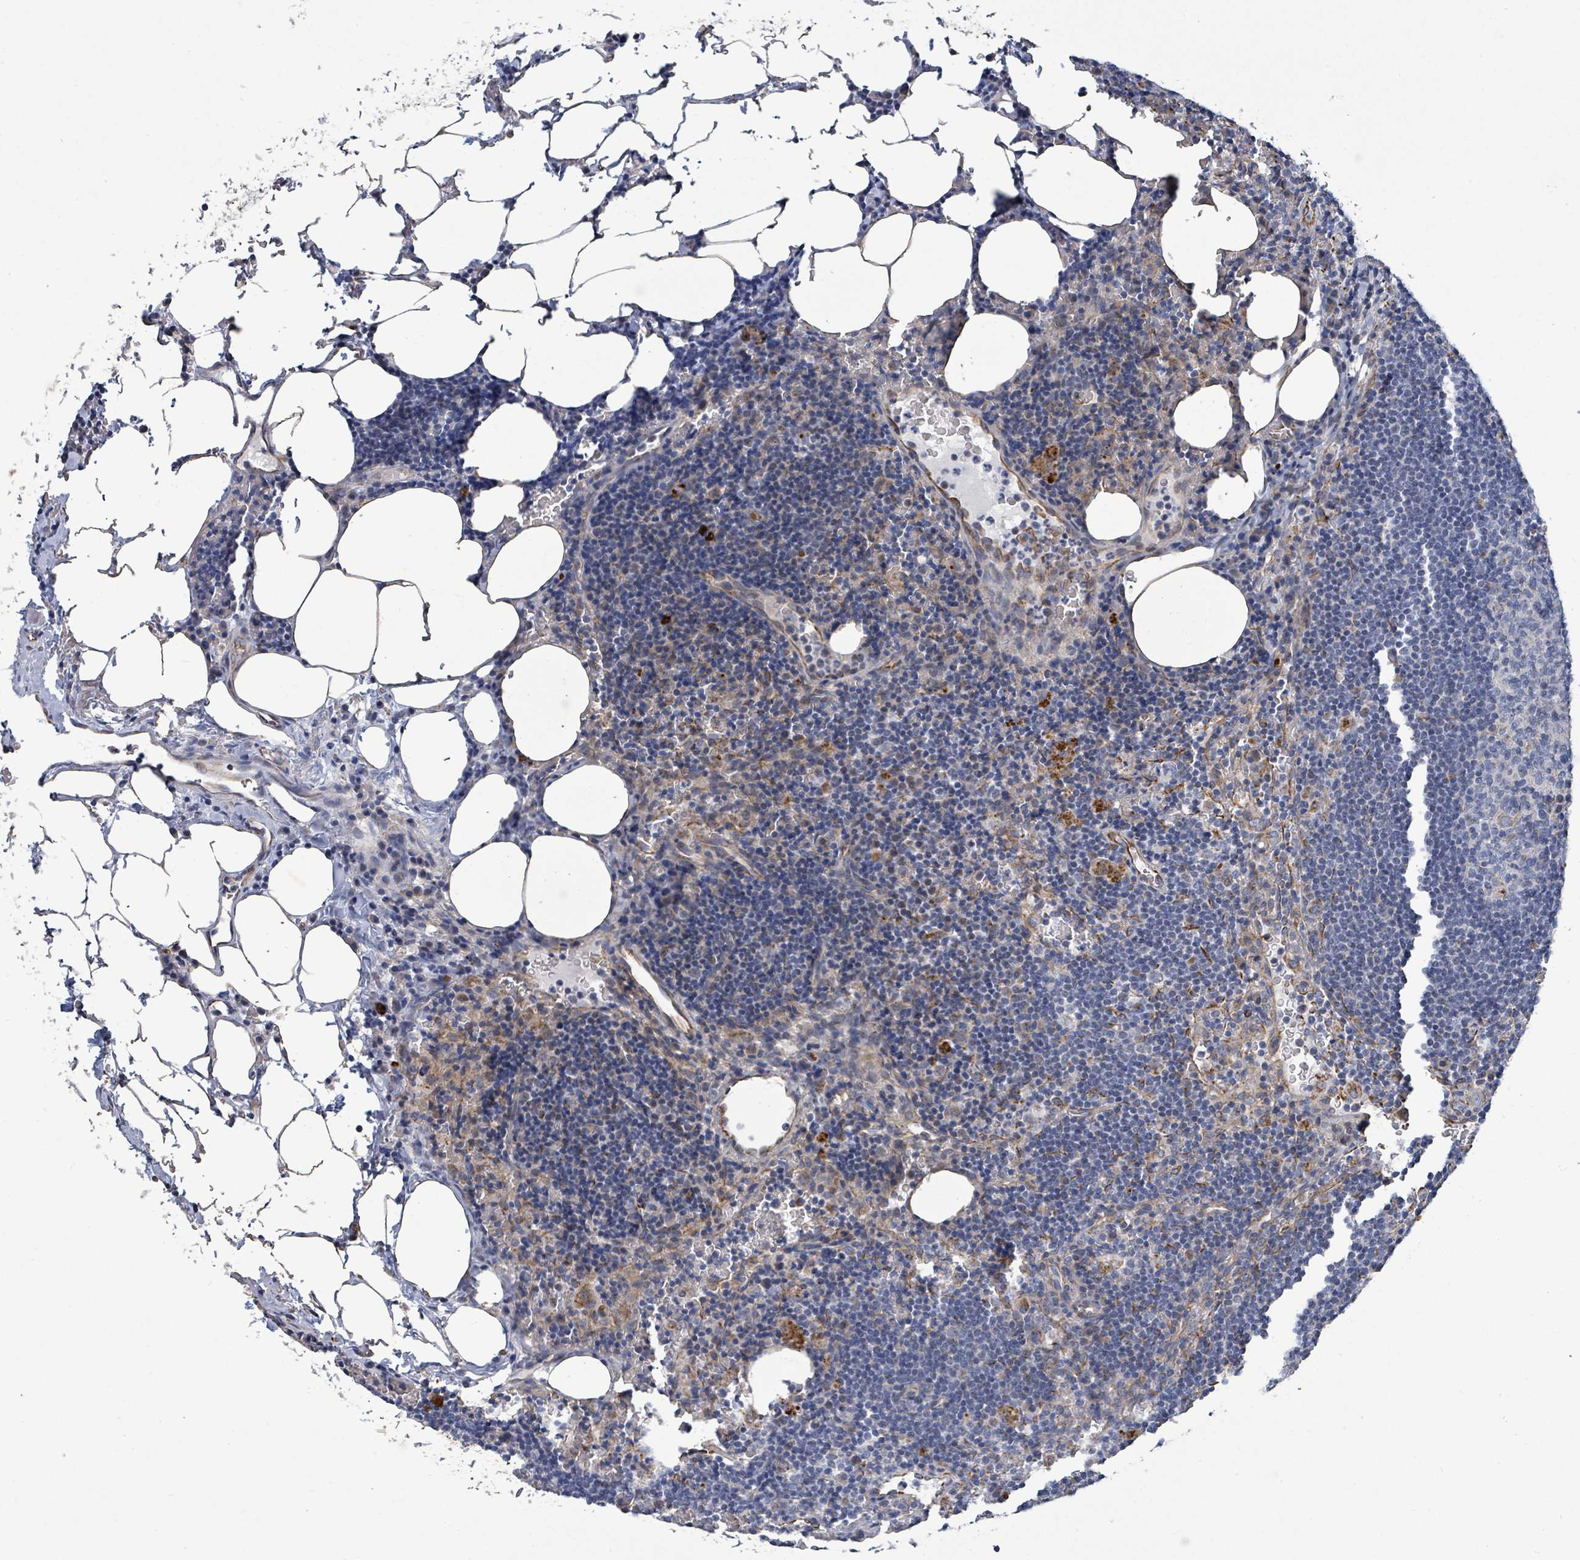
{"staining": {"intensity": "negative", "quantity": "none", "location": "none"}, "tissue": "lymph node", "cell_type": "Germinal center cells", "image_type": "normal", "snomed": [{"axis": "morphology", "description": "Normal tissue, NOS"}, {"axis": "topography", "description": "Lymph node"}], "caption": "This micrograph is of normal lymph node stained with IHC to label a protein in brown with the nuclei are counter-stained blue. There is no staining in germinal center cells.", "gene": "ALG12", "patient": {"sex": "male", "age": 62}}